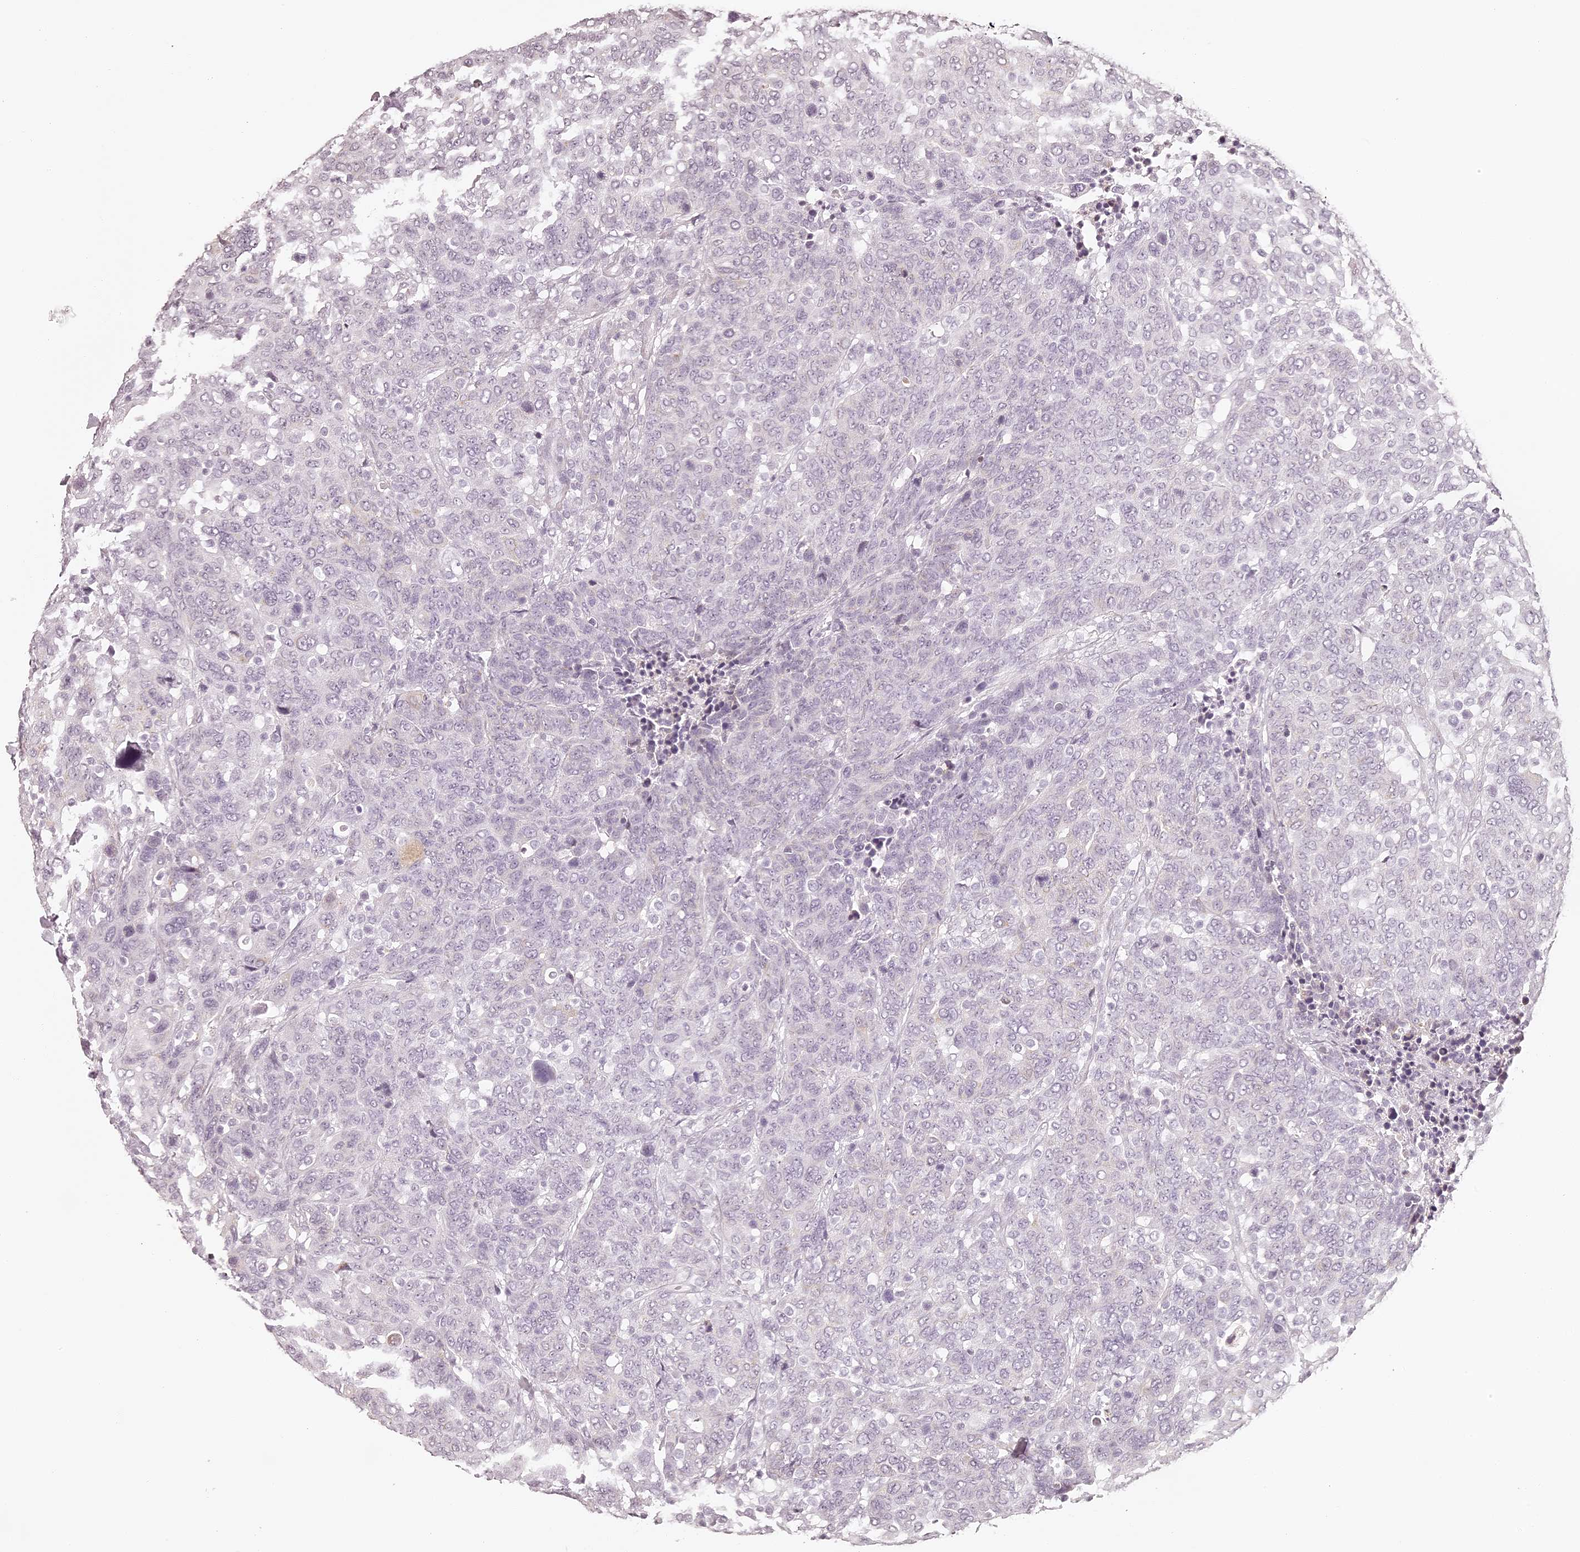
{"staining": {"intensity": "negative", "quantity": "none", "location": "none"}, "tissue": "breast cancer", "cell_type": "Tumor cells", "image_type": "cancer", "snomed": [{"axis": "morphology", "description": "Duct carcinoma"}, {"axis": "topography", "description": "Breast"}], "caption": "IHC photomicrograph of human breast intraductal carcinoma stained for a protein (brown), which shows no staining in tumor cells. Brightfield microscopy of immunohistochemistry (IHC) stained with DAB (3,3'-diaminobenzidine) (brown) and hematoxylin (blue), captured at high magnification.", "gene": "ELAPOR1", "patient": {"sex": "female", "age": 37}}